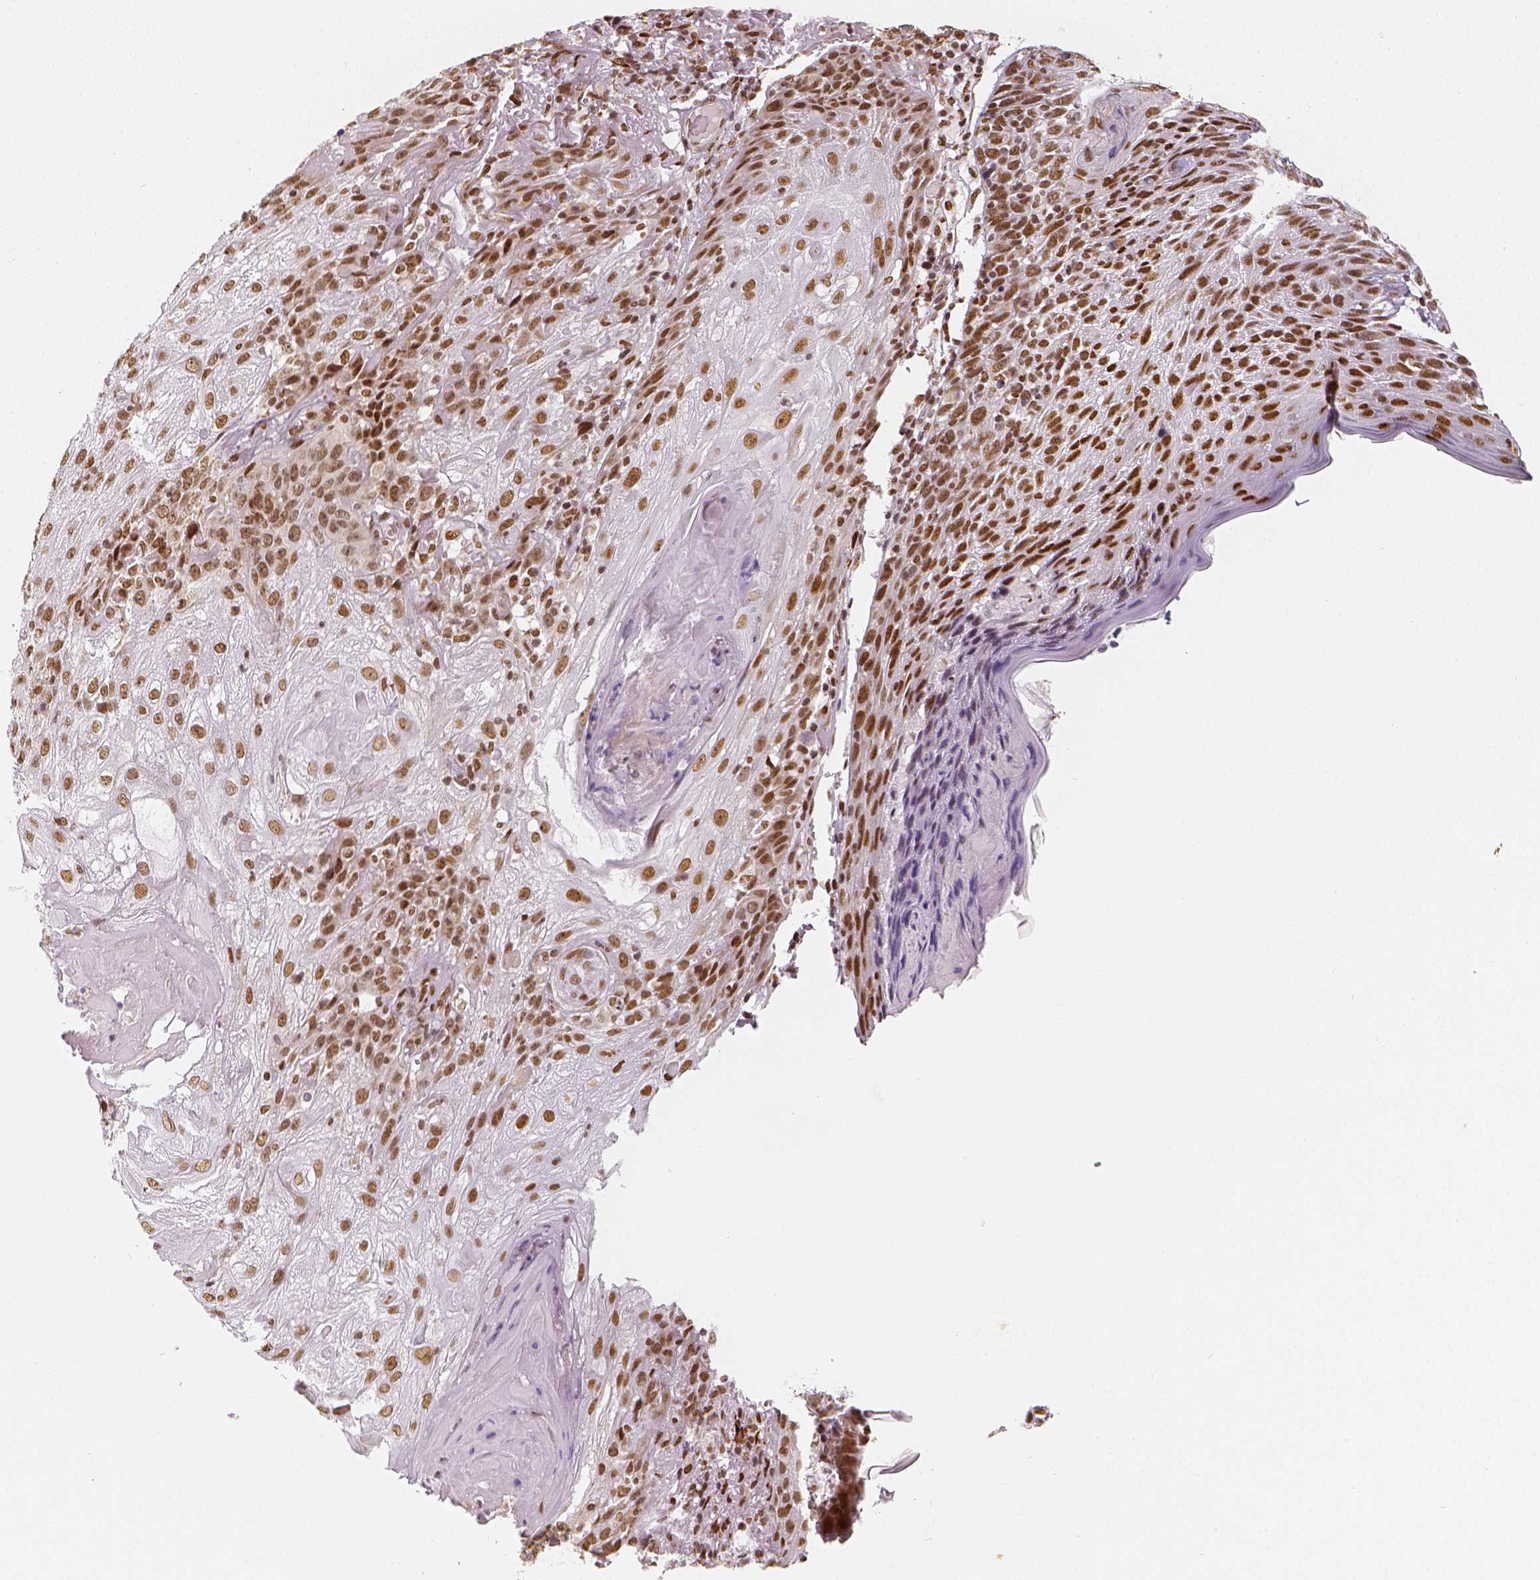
{"staining": {"intensity": "moderate", "quantity": ">75%", "location": "nuclear"}, "tissue": "skin cancer", "cell_type": "Tumor cells", "image_type": "cancer", "snomed": [{"axis": "morphology", "description": "Normal tissue, NOS"}, {"axis": "morphology", "description": "Squamous cell carcinoma, NOS"}, {"axis": "topography", "description": "Skin"}], "caption": "Immunohistochemistry (IHC) histopathology image of neoplastic tissue: skin cancer (squamous cell carcinoma) stained using immunohistochemistry reveals medium levels of moderate protein expression localized specifically in the nuclear of tumor cells, appearing as a nuclear brown color.", "gene": "KDM5B", "patient": {"sex": "female", "age": 83}}